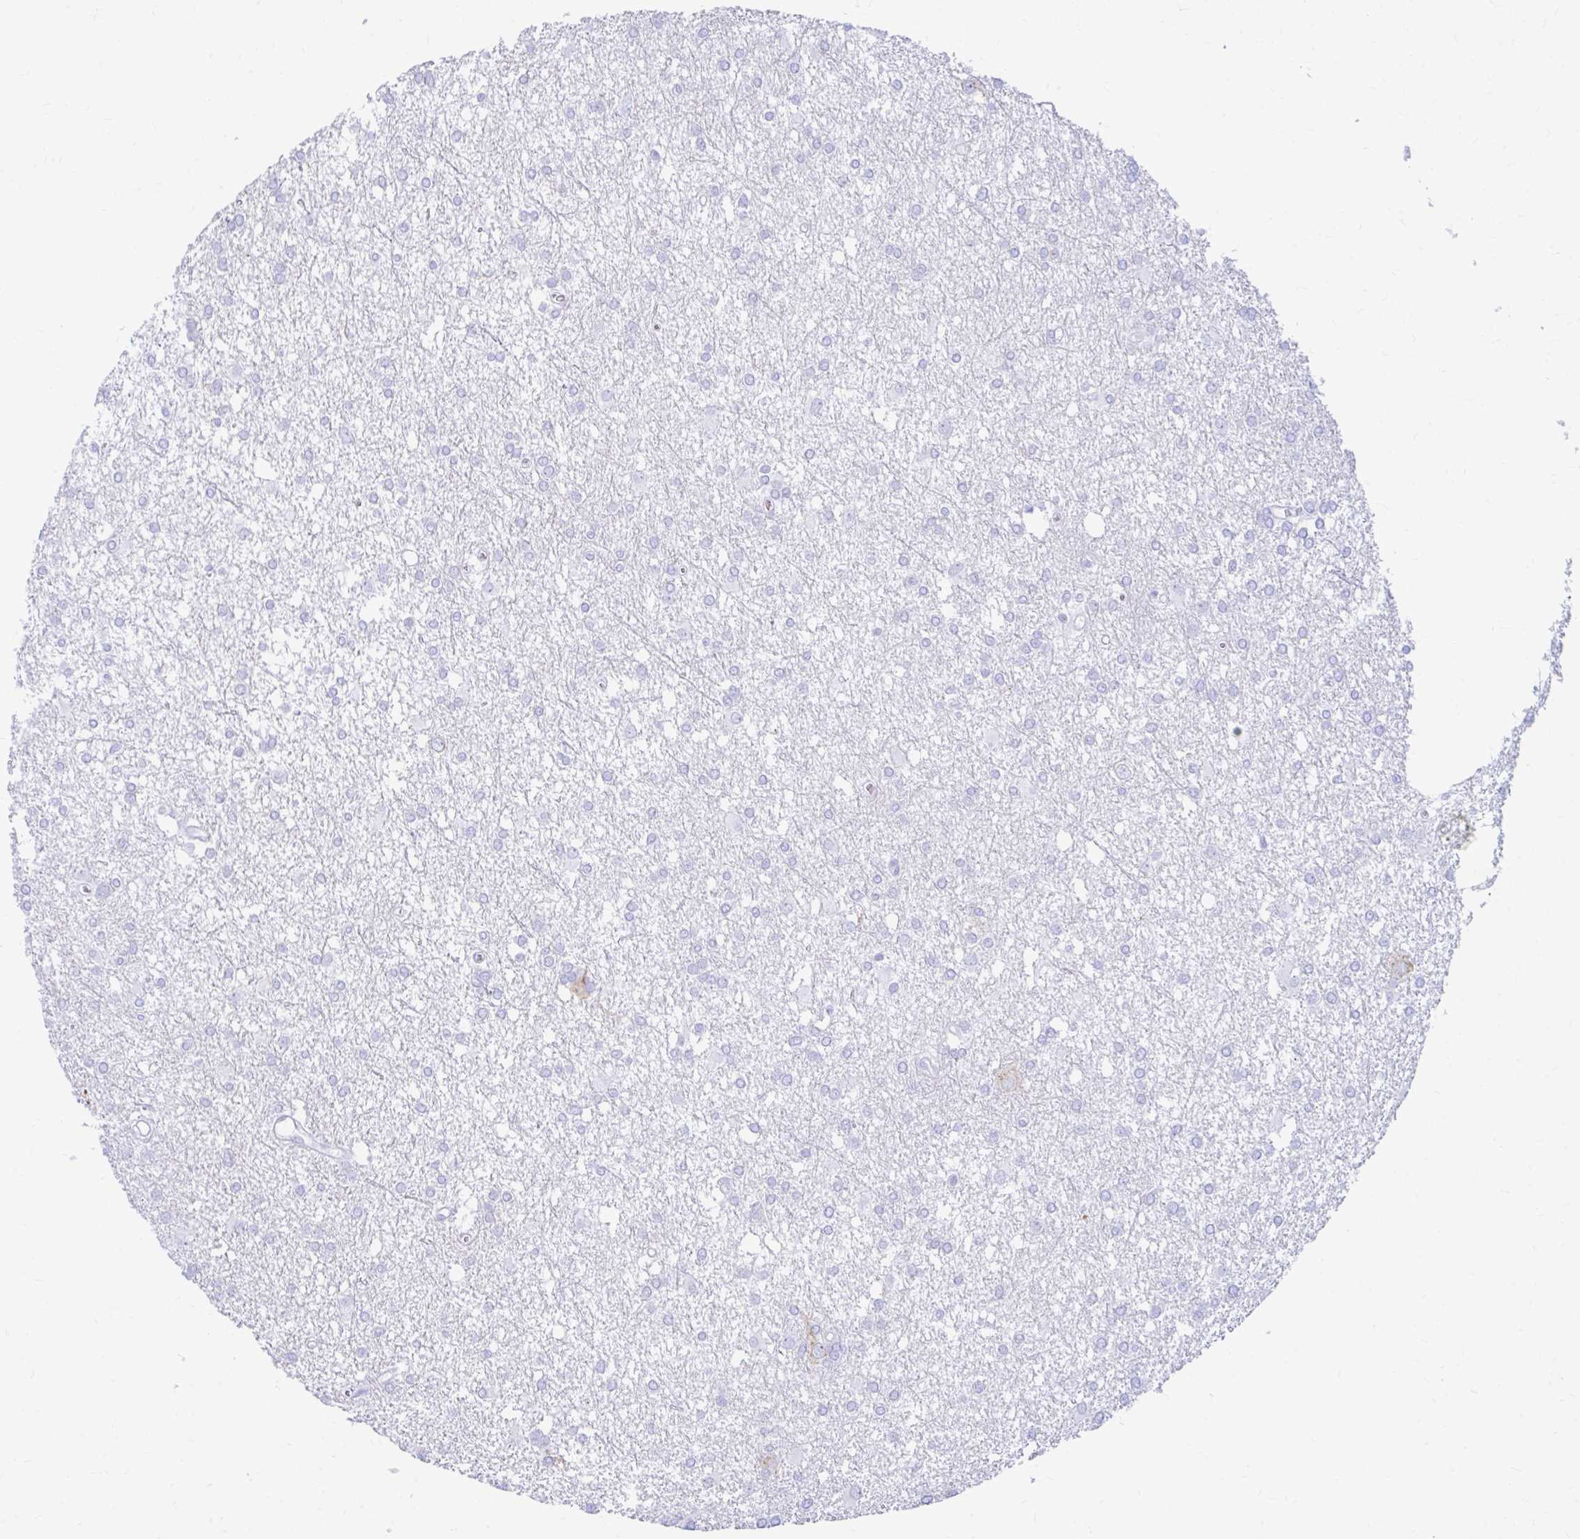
{"staining": {"intensity": "negative", "quantity": "none", "location": "none"}, "tissue": "glioma", "cell_type": "Tumor cells", "image_type": "cancer", "snomed": [{"axis": "morphology", "description": "Glioma, malignant, High grade"}, {"axis": "topography", "description": "Brain"}], "caption": "Human glioma stained for a protein using IHC demonstrates no staining in tumor cells.", "gene": "NSG2", "patient": {"sex": "male", "age": 48}}